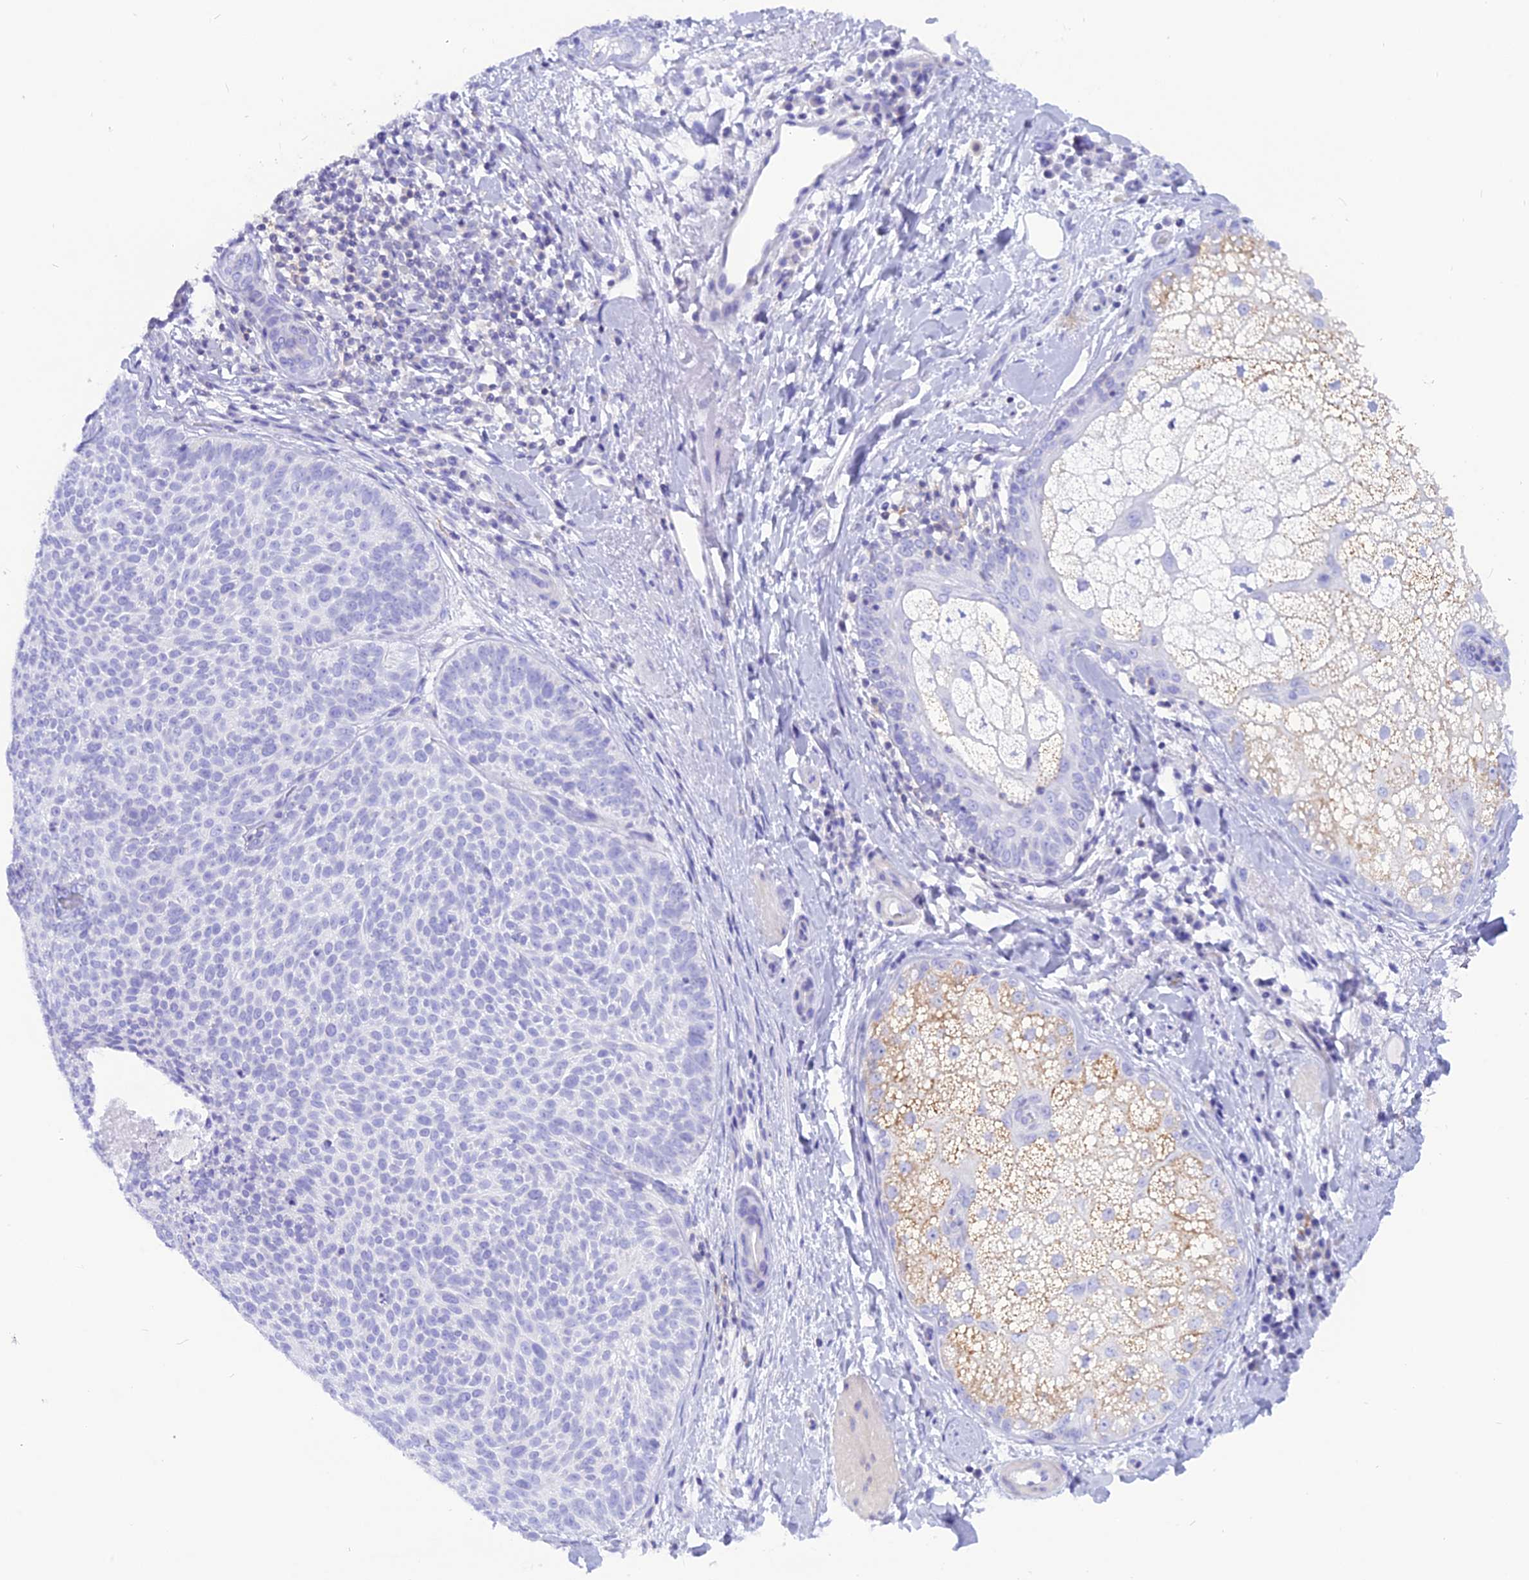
{"staining": {"intensity": "negative", "quantity": "none", "location": "none"}, "tissue": "skin cancer", "cell_type": "Tumor cells", "image_type": "cancer", "snomed": [{"axis": "morphology", "description": "Basal cell carcinoma"}, {"axis": "topography", "description": "Skin"}], "caption": "Immunohistochemistry (IHC) of human basal cell carcinoma (skin) reveals no staining in tumor cells.", "gene": "GLYATL1", "patient": {"sex": "male", "age": 85}}